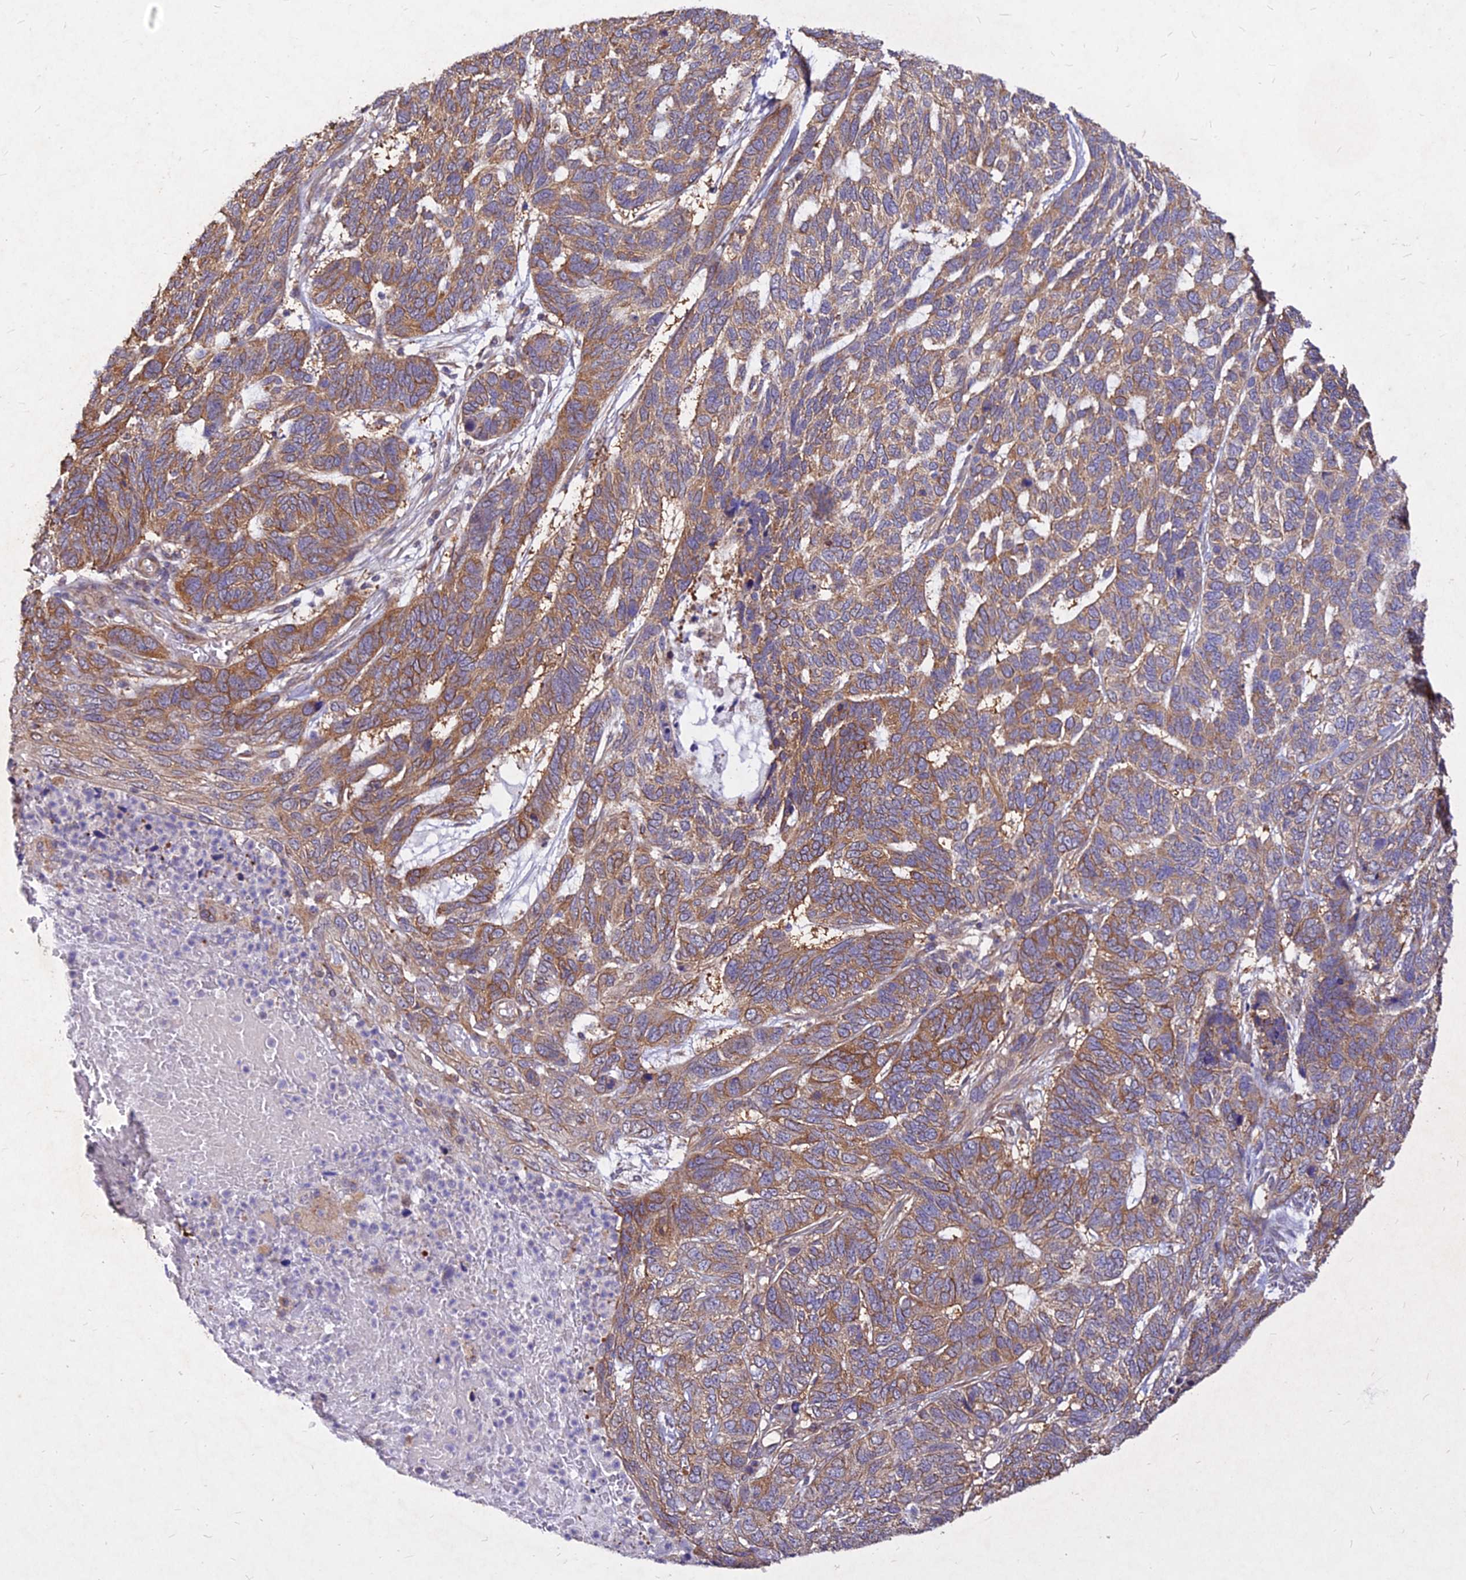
{"staining": {"intensity": "moderate", "quantity": "25%-75%", "location": "cytoplasmic/membranous"}, "tissue": "skin cancer", "cell_type": "Tumor cells", "image_type": "cancer", "snomed": [{"axis": "morphology", "description": "Basal cell carcinoma"}, {"axis": "topography", "description": "Skin"}], "caption": "Brown immunohistochemical staining in basal cell carcinoma (skin) exhibits moderate cytoplasmic/membranous positivity in approximately 25%-75% of tumor cells.", "gene": "SKA1", "patient": {"sex": "female", "age": 65}}